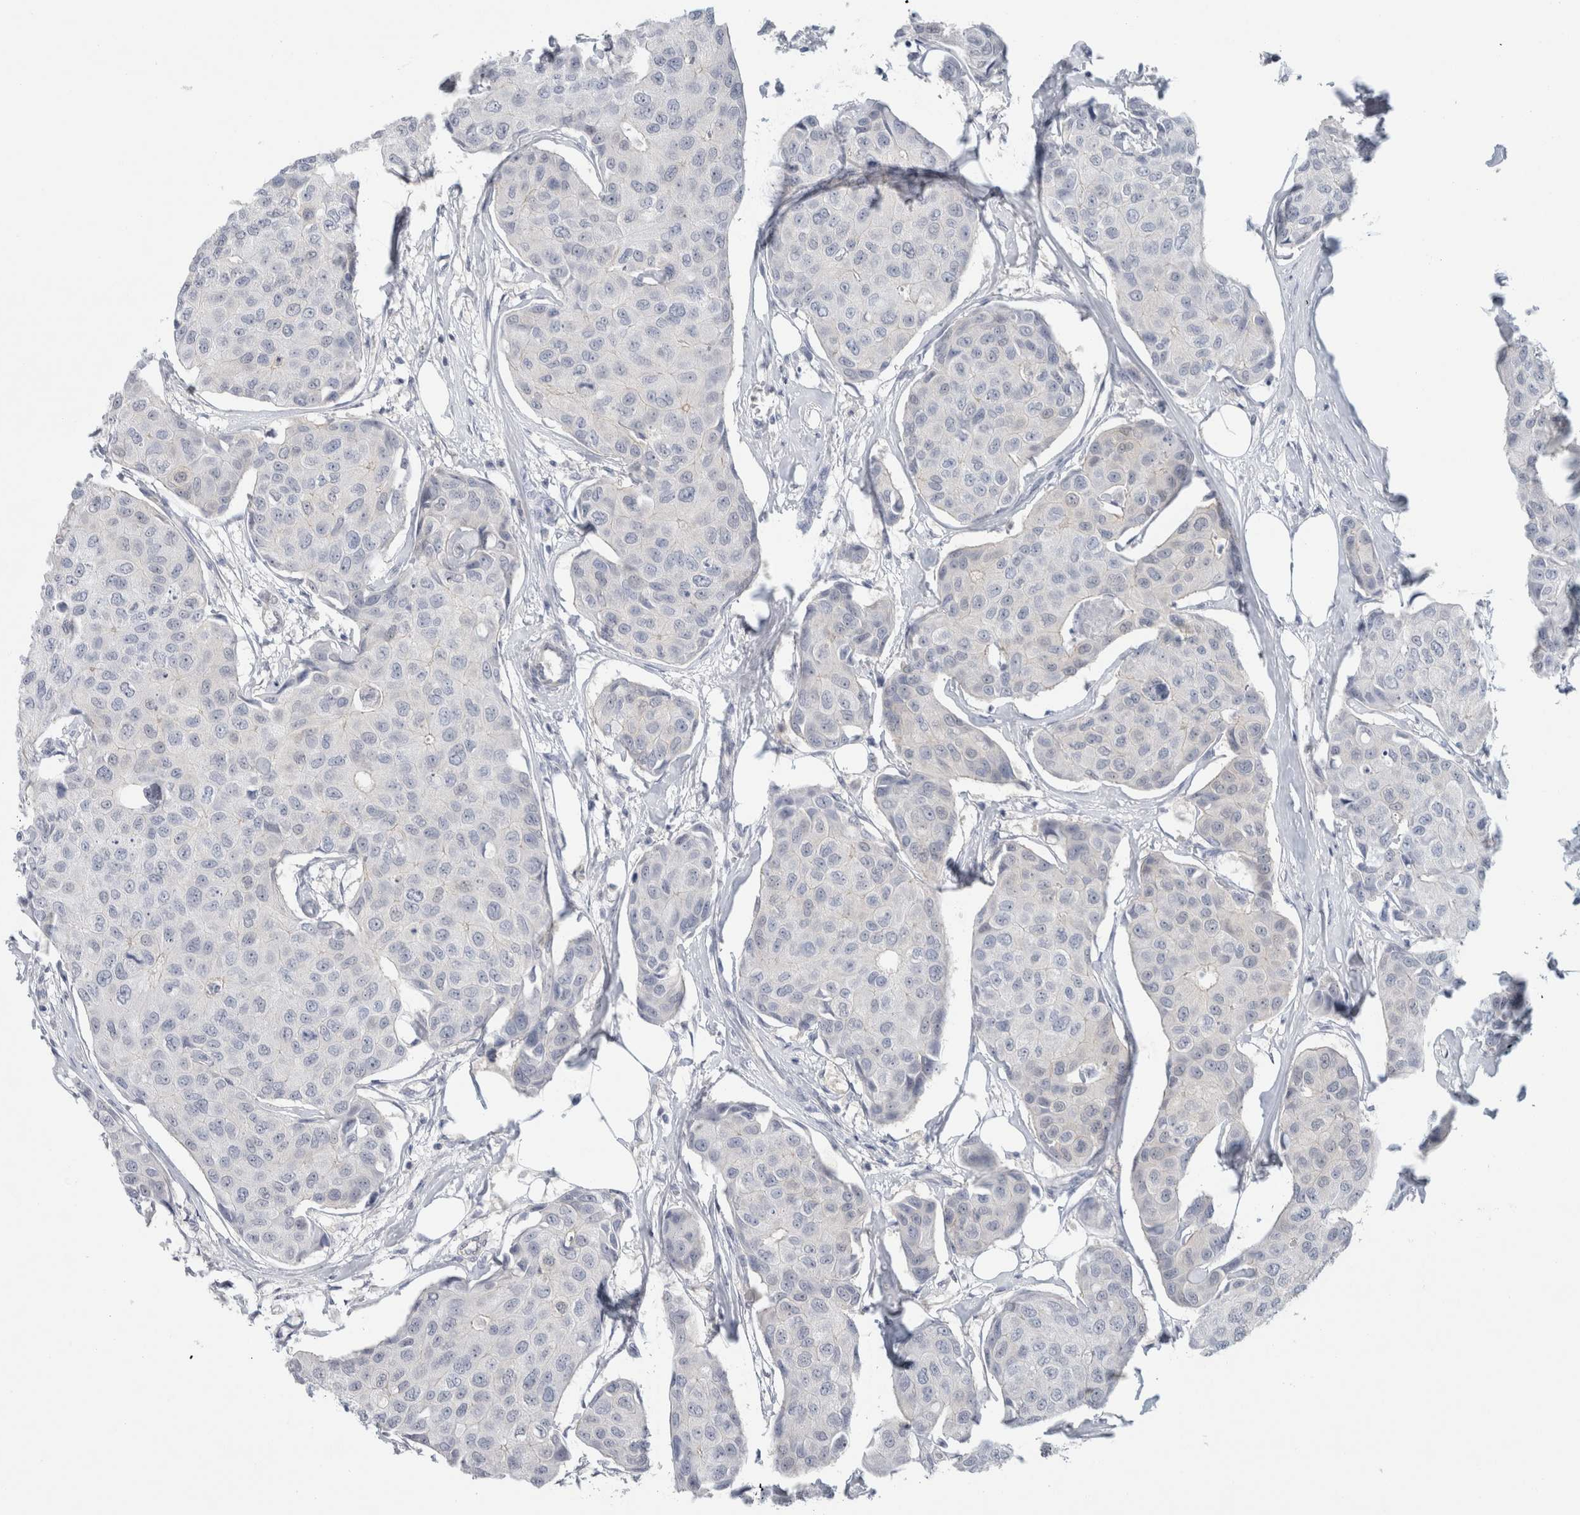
{"staining": {"intensity": "negative", "quantity": "none", "location": "none"}, "tissue": "breast cancer", "cell_type": "Tumor cells", "image_type": "cancer", "snomed": [{"axis": "morphology", "description": "Duct carcinoma"}, {"axis": "topography", "description": "Breast"}], "caption": "Immunohistochemistry (IHC) image of human breast cancer (intraductal carcinoma) stained for a protein (brown), which displays no staining in tumor cells.", "gene": "CASP6", "patient": {"sex": "female", "age": 80}}